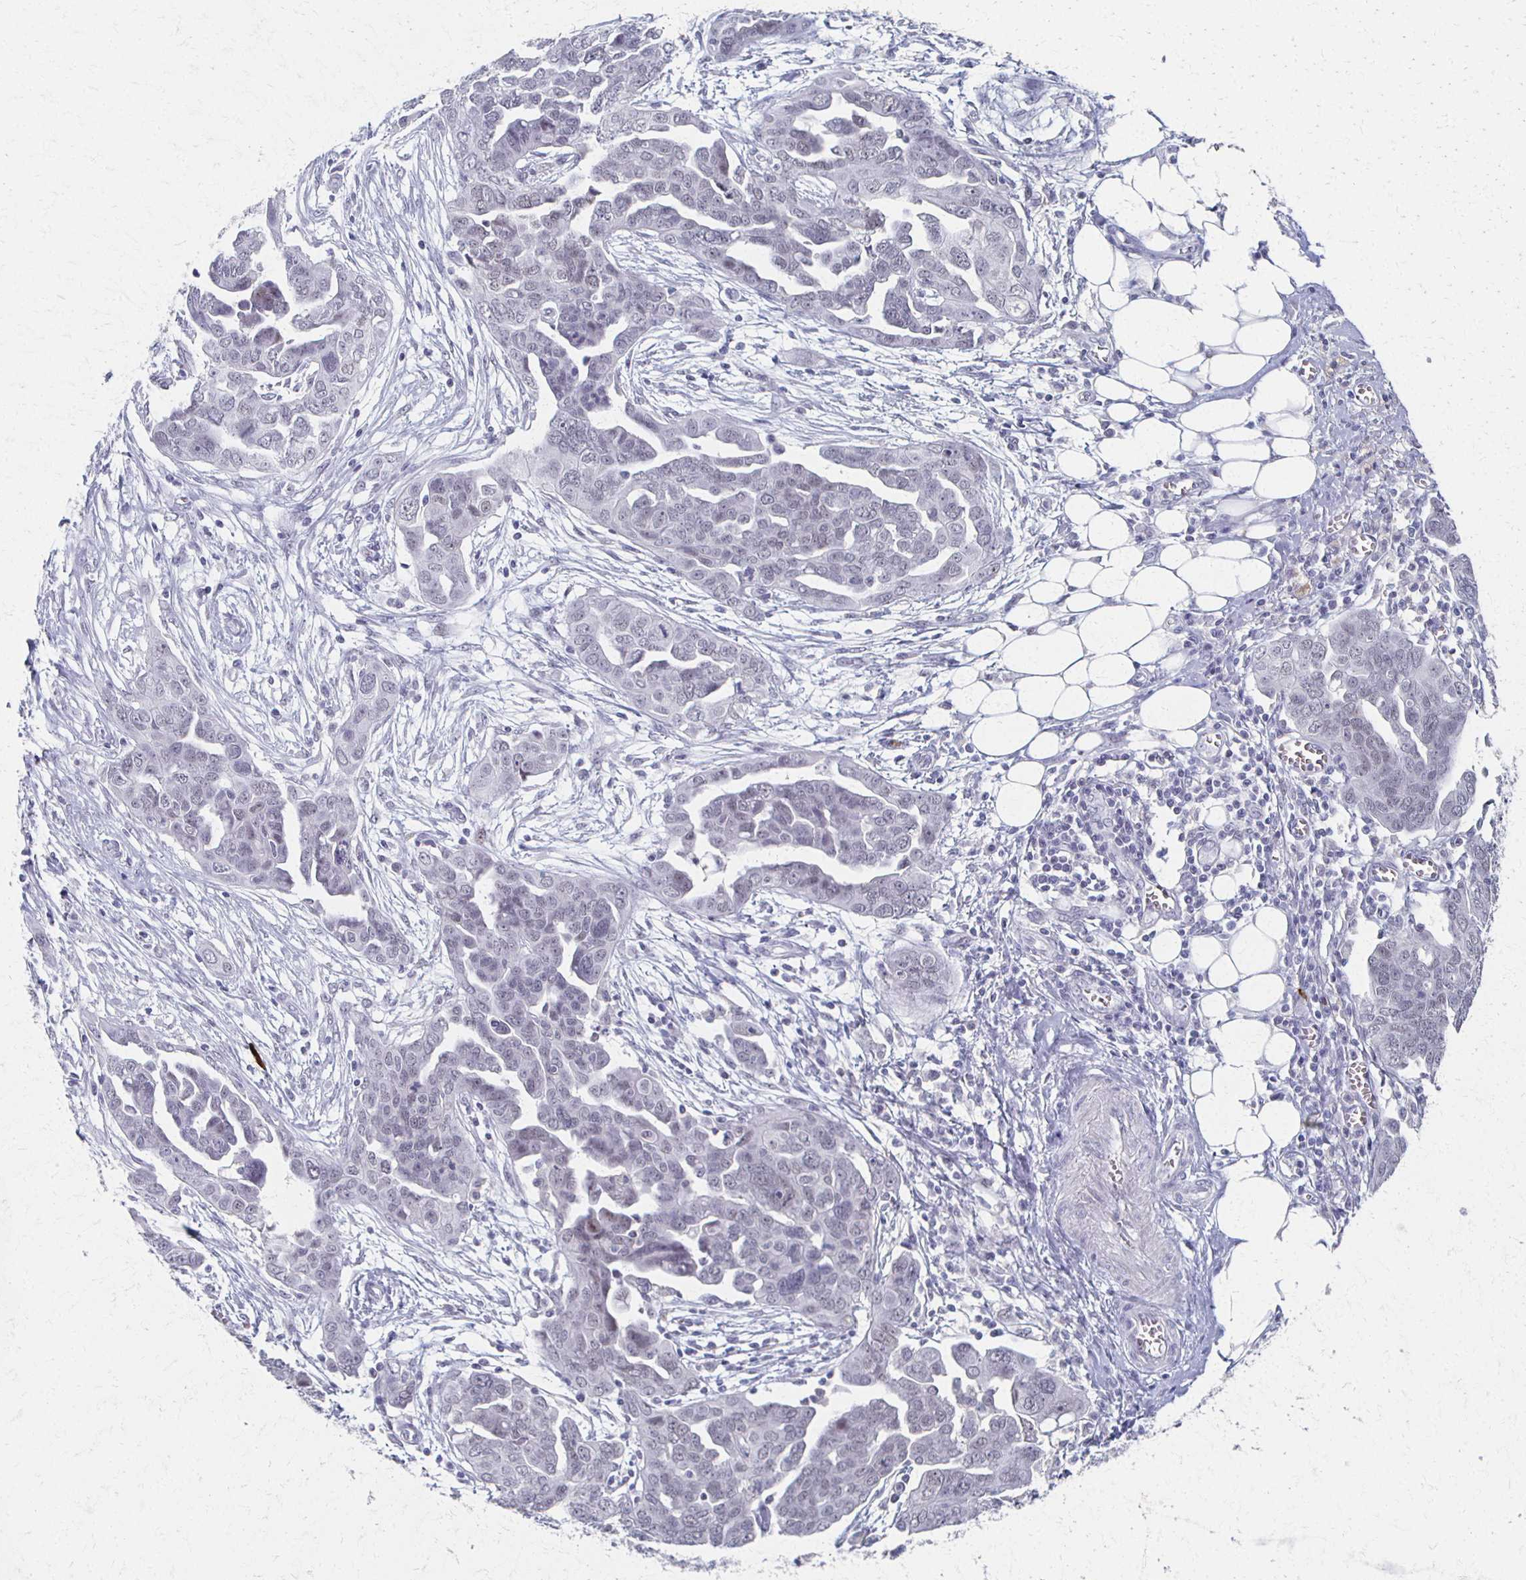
{"staining": {"intensity": "negative", "quantity": "none", "location": "none"}, "tissue": "ovarian cancer", "cell_type": "Tumor cells", "image_type": "cancer", "snomed": [{"axis": "morphology", "description": "Cystadenocarcinoma, serous, NOS"}, {"axis": "topography", "description": "Ovary"}], "caption": "An immunohistochemistry photomicrograph of ovarian serous cystadenocarcinoma is shown. There is no staining in tumor cells of ovarian serous cystadenocarcinoma.", "gene": "CXCR2", "patient": {"sex": "female", "age": 59}}